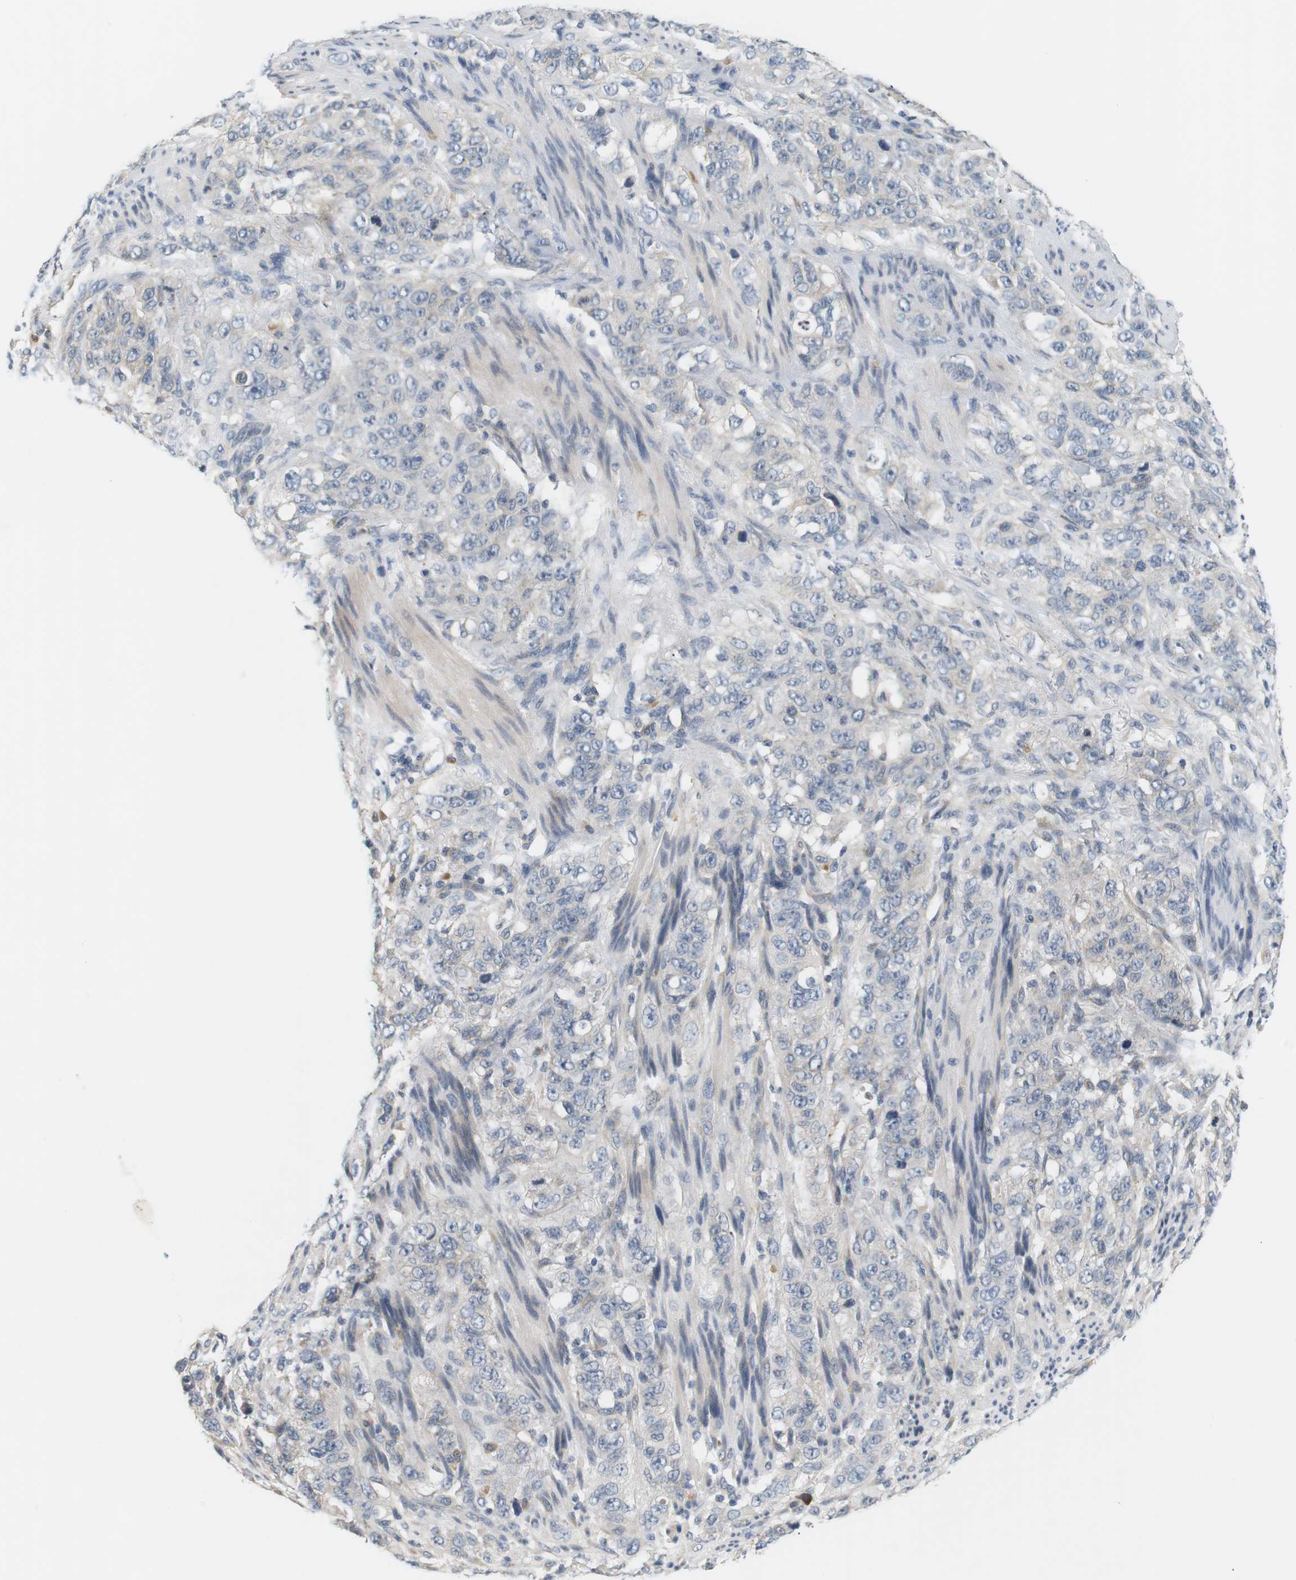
{"staining": {"intensity": "negative", "quantity": "none", "location": "none"}, "tissue": "stomach cancer", "cell_type": "Tumor cells", "image_type": "cancer", "snomed": [{"axis": "morphology", "description": "Adenocarcinoma, NOS"}, {"axis": "topography", "description": "Stomach"}], "caption": "A micrograph of human stomach cancer is negative for staining in tumor cells. The staining is performed using DAB (3,3'-diaminobenzidine) brown chromogen with nuclei counter-stained in using hematoxylin.", "gene": "EVA1C", "patient": {"sex": "male", "age": 48}}